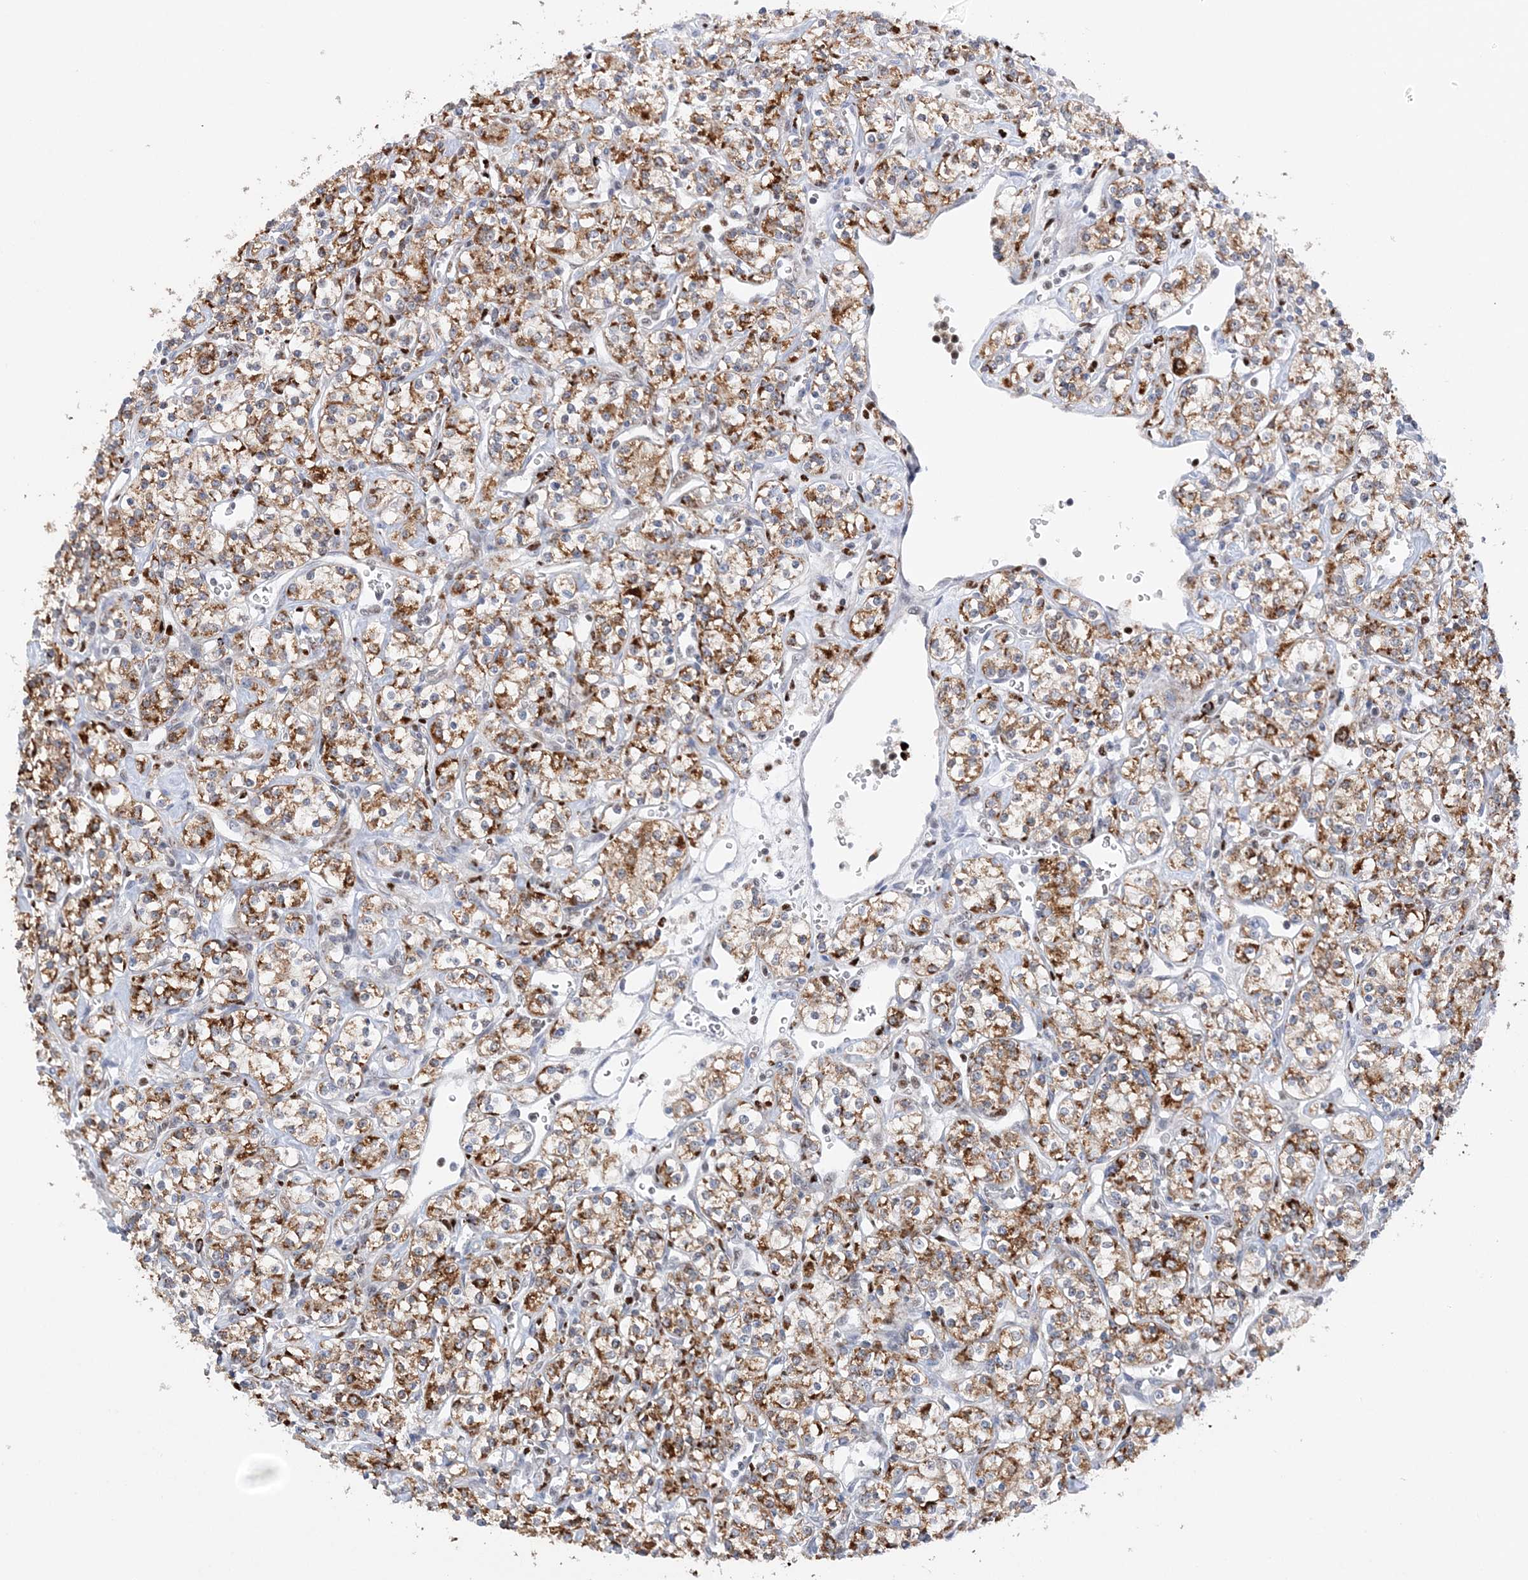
{"staining": {"intensity": "moderate", "quantity": ">75%", "location": "cytoplasmic/membranous"}, "tissue": "renal cancer", "cell_type": "Tumor cells", "image_type": "cancer", "snomed": [{"axis": "morphology", "description": "Adenocarcinoma, NOS"}, {"axis": "topography", "description": "Kidney"}], "caption": "Protein staining of adenocarcinoma (renal) tissue reveals moderate cytoplasmic/membranous expression in approximately >75% of tumor cells. The staining was performed using DAB (3,3'-diaminobenzidine) to visualize the protein expression in brown, while the nuclei were stained in blue with hematoxylin (Magnification: 20x).", "gene": "NIT2", "patient": {"sex": "male", "age": 77}}